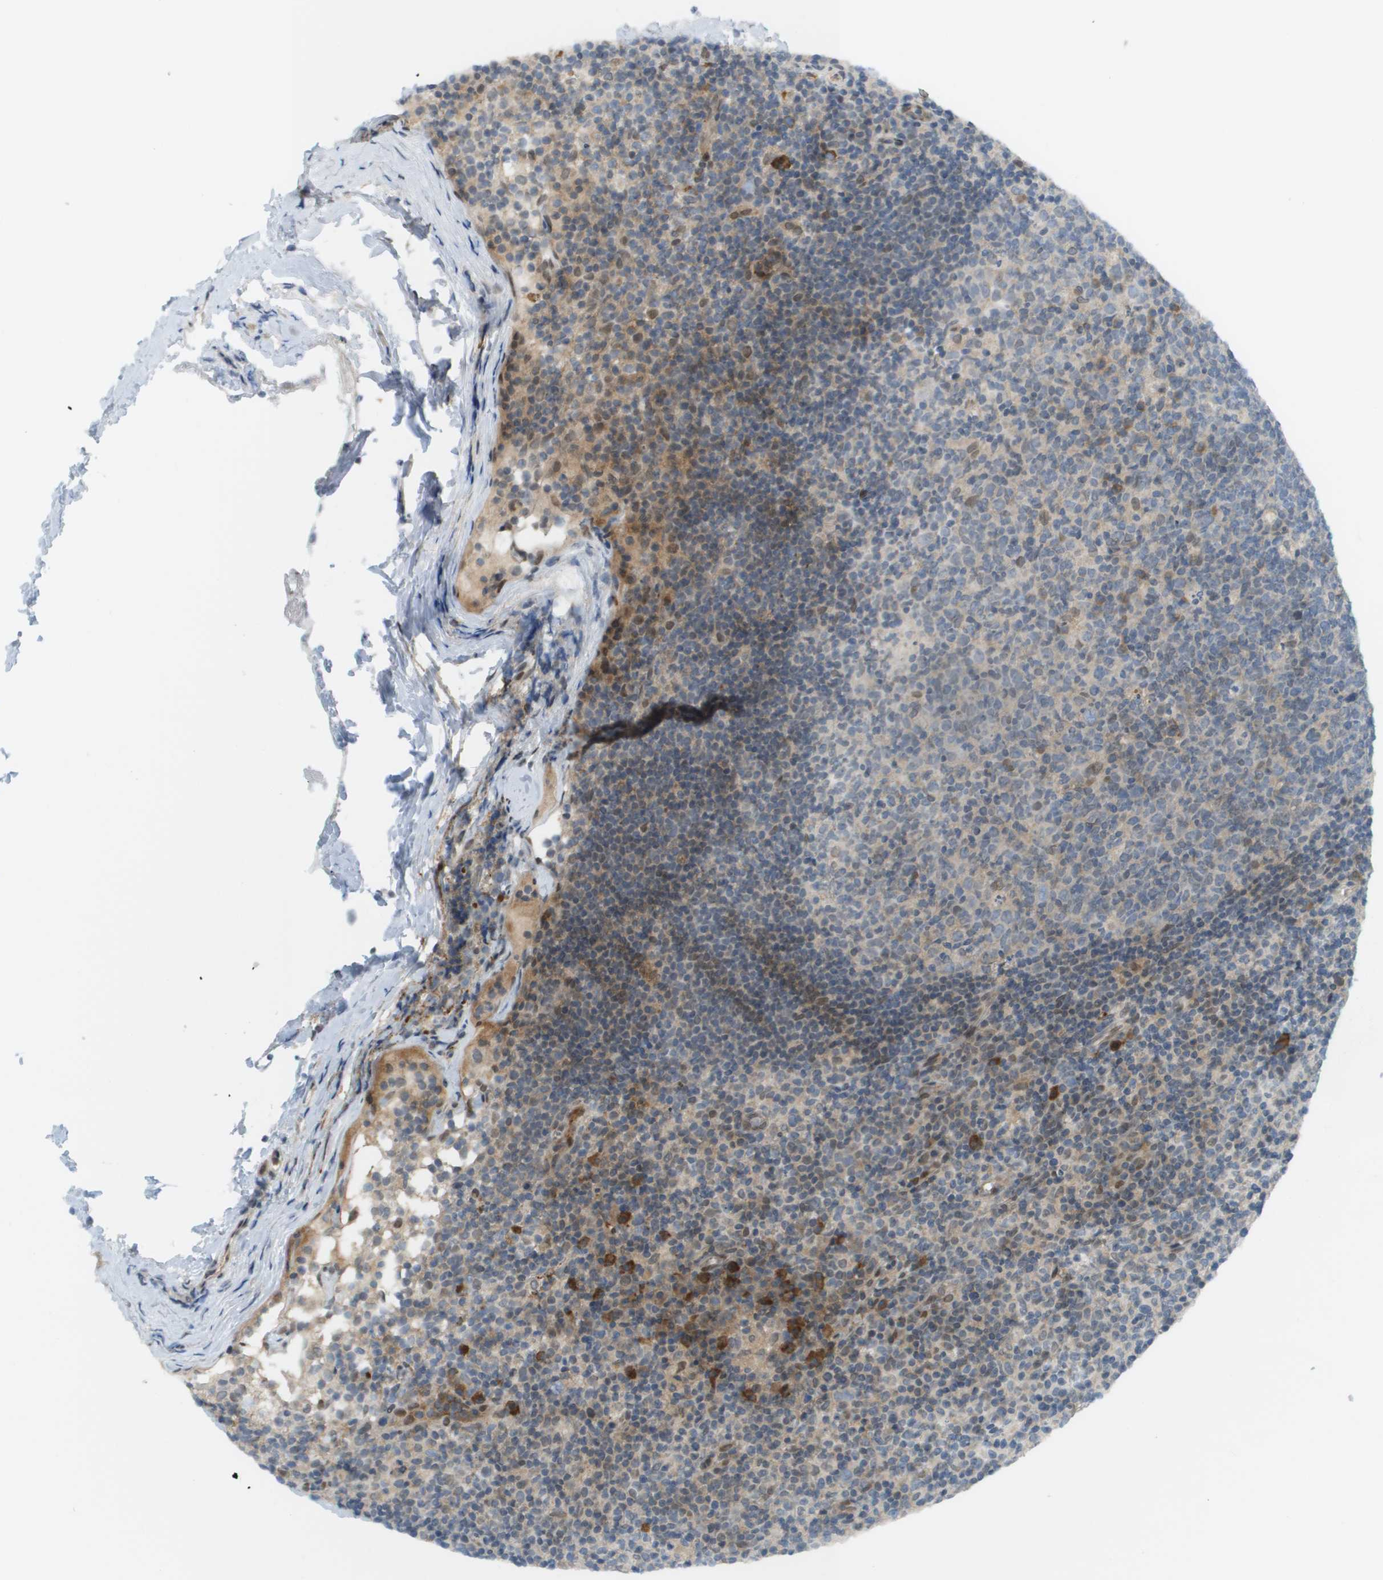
{"staining": {"intensity": "moderate", "quantity": "25%-75%", "location": "cytoplasmic/membranous"}, "tissue": "lymph node", "cell_type": "Germinal center cells", "image_type": "normal", "snomed": [{"axis": "morphology", "description": "Normal tissue, NOS"}, {"axis": "morphology", "description": "Inflammation, NOS"}, {"axis": "topography", "description": "Lymph node"}], "caption": "Brown immunohistochemical staining in normal lymph node reveals moderate cytoplasmic/membranous expression in about 25%-75% of germinal center cells. Nuclei are stained in blue.", "gene": "CACNB4", "patient": {"sex": "male", "age": 55}}